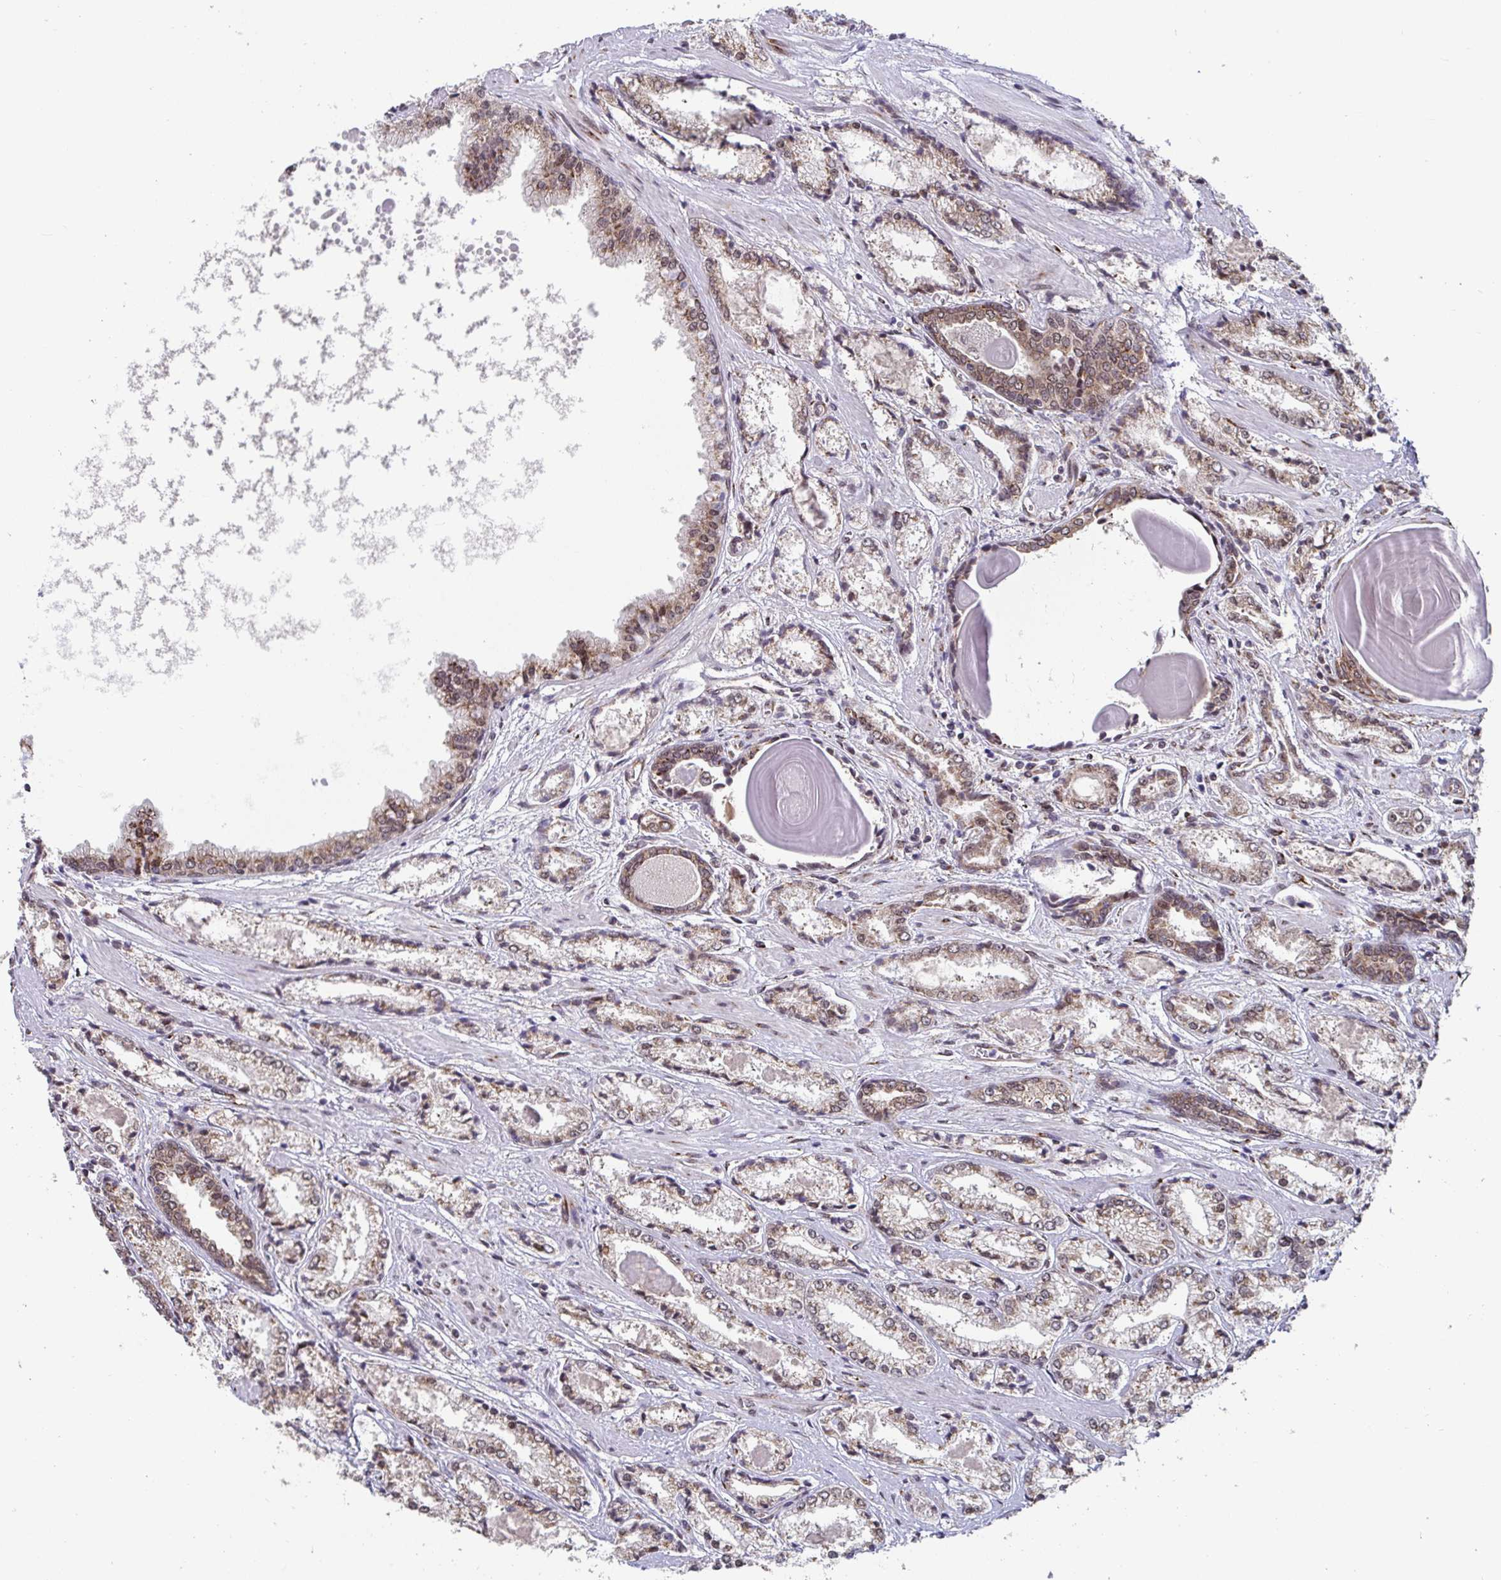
{"staining": {"intensity": "moderate", "quantity": ">75%", "location": "cytoplasmic/membranous"}, "tissue": "prostate cancer", "cell_type": "Tumor cells", "image_type": "cancer", "snomed": [{"axis": "morphology", "description": "Adenocarcinoma, High grade"}, {"axis": "topography", "description": "Prostate"}], "caption": "IHC (DAB) staining of adenocarcinoma (high-grade) (prostate) reveals moderate cytoplasmic/membranous protein positivity in about >75% of tumor cells. (IHC, brightfield microscopy, high magnification).", "gene": "ATP5MJ", "patient": {"sex": "male", "age": 64}}